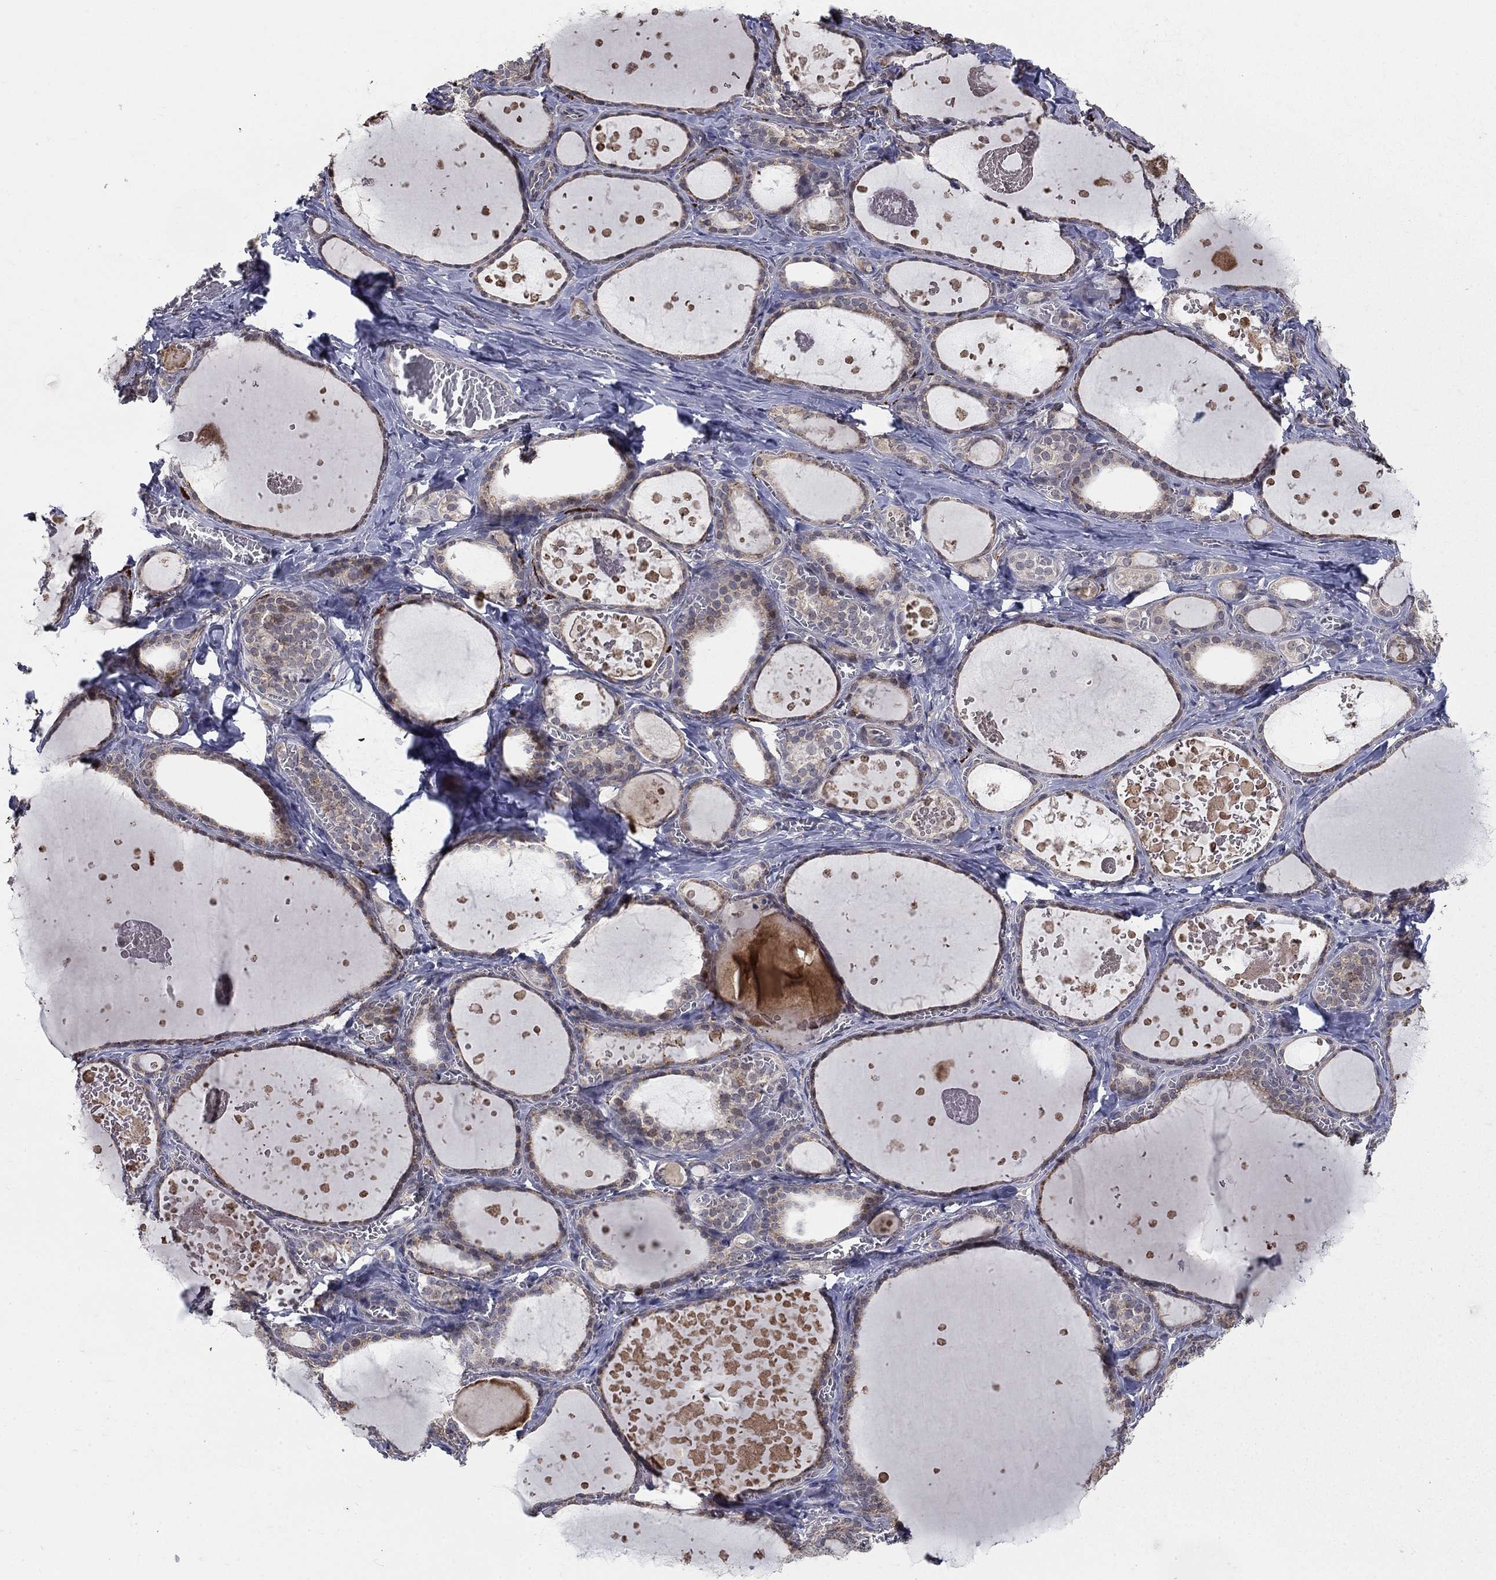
{"staining": {"intensity": "weak", "quantity": "25%-75%", "location": "cytoplasmic/membranous"}, "tissue": "thyroid gland", "cell_type": "Glandular cells", "image_type": "normal", "snomed": [{"axis": "morphology", "description": "Normal tissue, NOS"}, {"axis": "topography", "description": "Thyroid gland"}], "caption": "A brown stain labels weak cytoplasmic/membranous staining of a protein in glandular cells of benign human thyroid gland. The staining was performed using DAB (3,3'-diaminobenzidine), with brown indicating positive protein expression. Nuclei are stained blue with hematoxylin.", "gene": "FAM3B", "patient": {"sex": "female", "age": 56}}